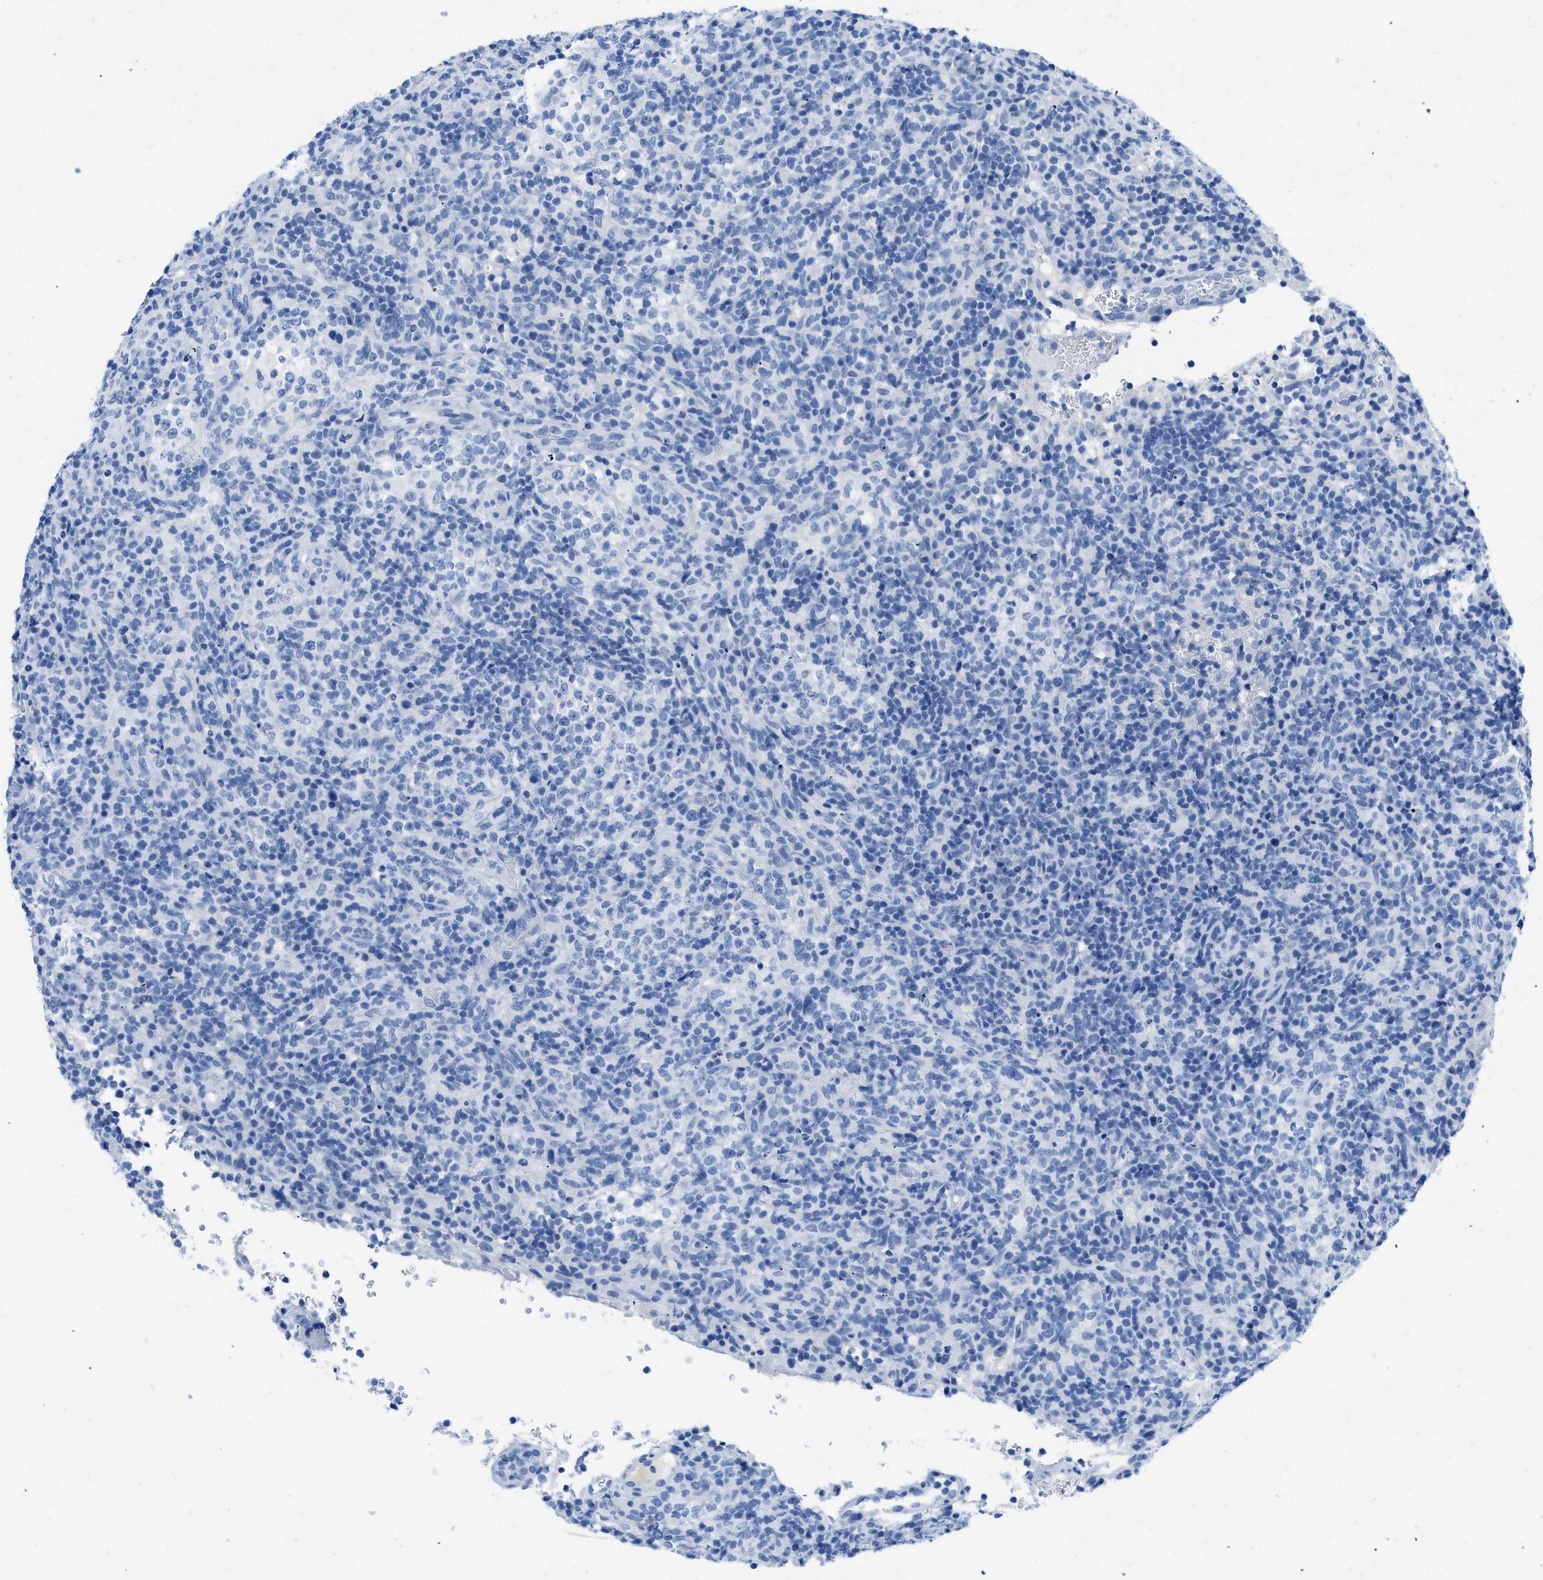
{"staining": {"intensity": "negative", "quantity": "none", "location": "none"}, "tissue": "lymphoma", "cell_type": "Tumor cells", "image_type": "cancer", "snomed": [{"axis": "morphology", "description": "Malignant lymphoma, non-Hodgkin's type, High grade"}, {"axis": "topography", "description": "Lymph node"}], "caption": "Protein analysis of high-grade malignant lymphoma, non-Hodgkin's type reveals no significant staining in tumor cells.", "gene": "COL3A1", "patient": {"sex": "female", "age": 76}}